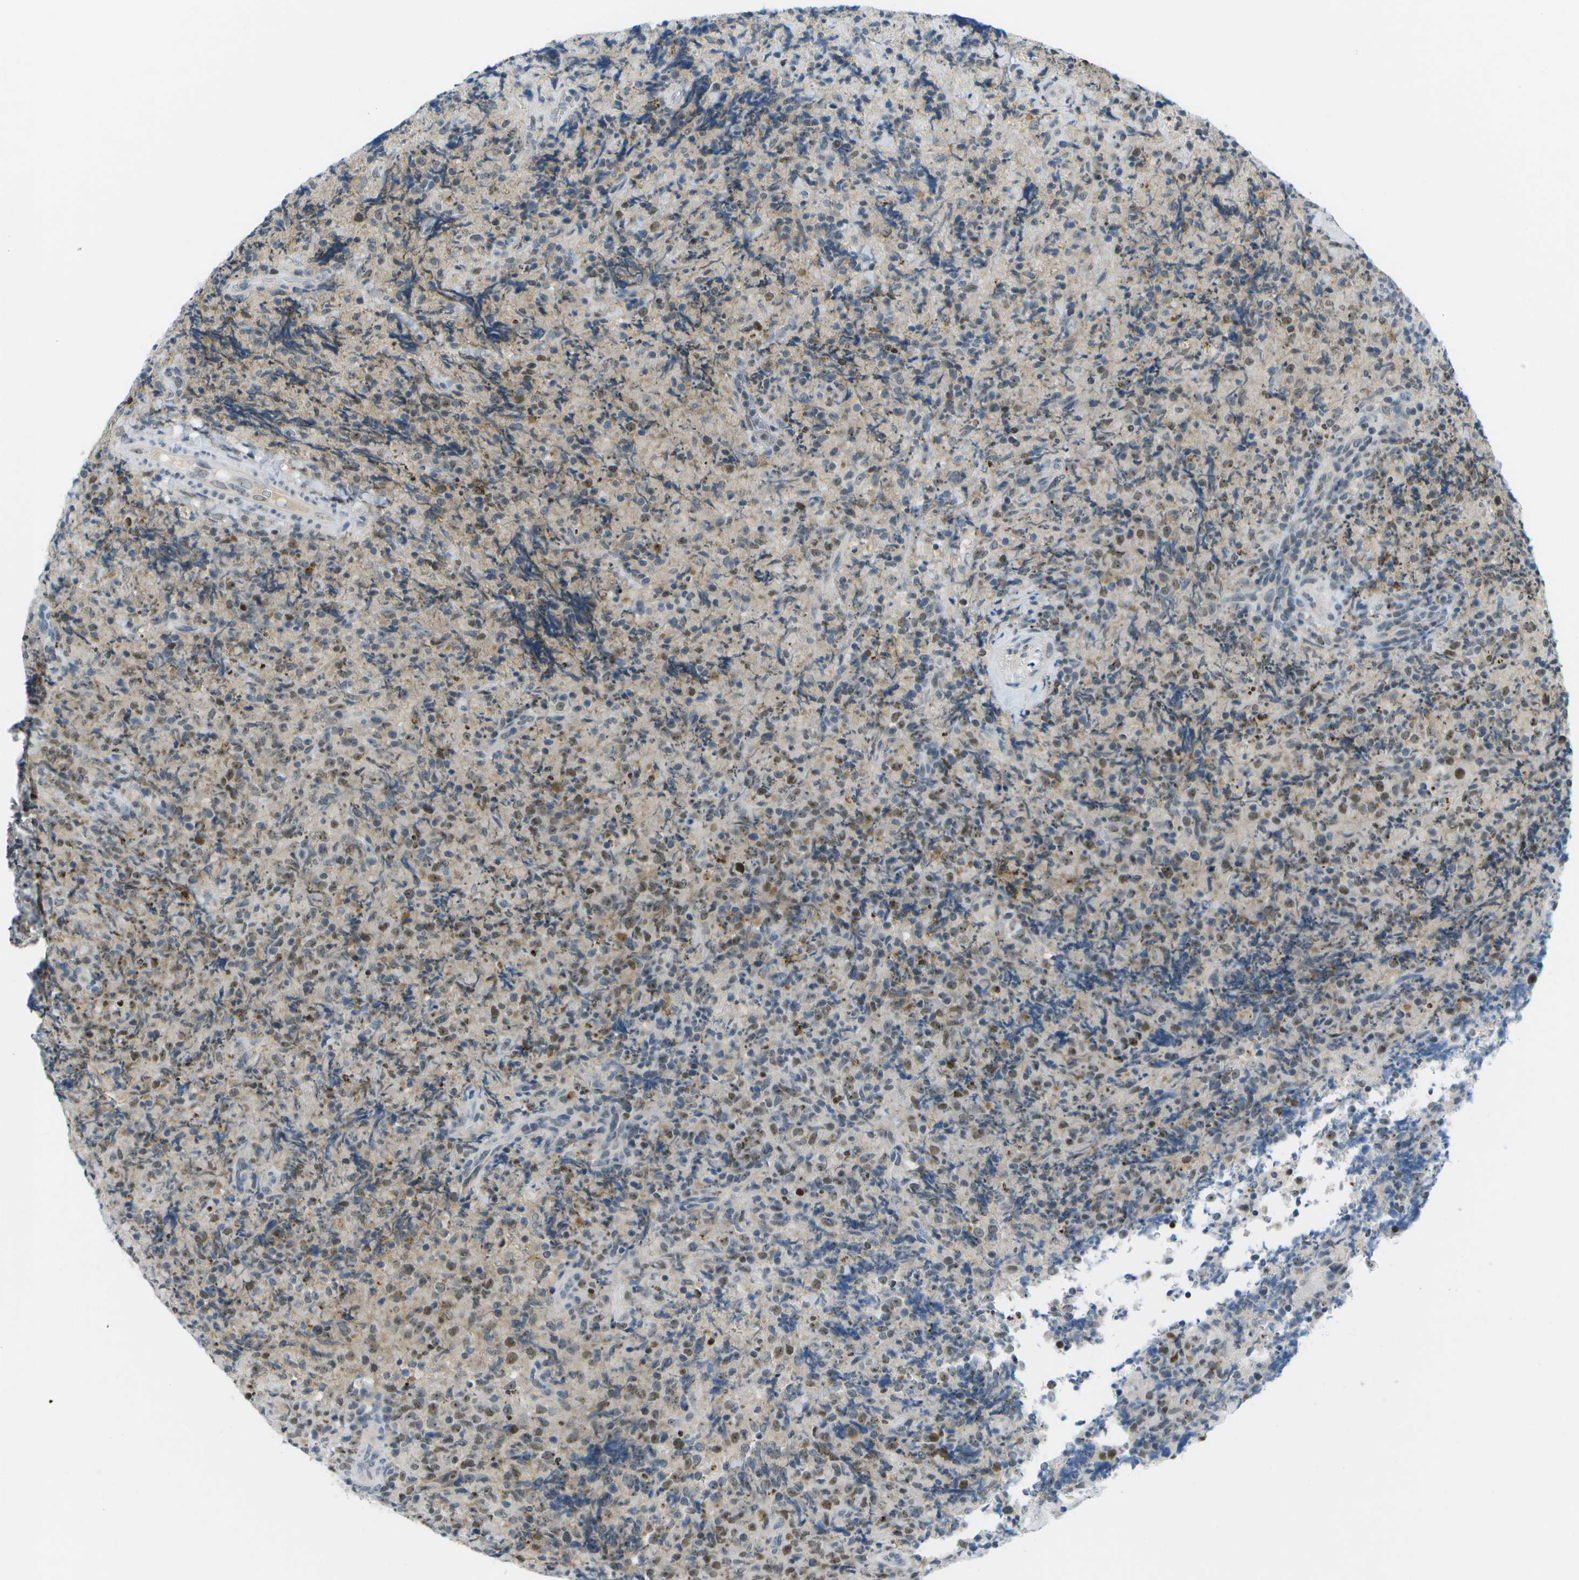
{"staining": {"intensity": "weak", "quantity": "25%-75%", "location": "nuclear"}, "tissue": "lymphoma", "cell_type": "Tumor cells", "image_type": "cancer", "snomed": [{"axis": "morphology", "description": "Malignant lymphoma, non-Hodgkin's type, High grade"}, {"axis": "topography", "description": "Tonsil"}], "caption": "About 25%-75% of tumor cells in human lymphoma demonstrate weak nuclear protein expression as visualized by brown immunohistochemical staining.", "gene": "PITHD1", "patient": {"sex": "female", "age": 36}}